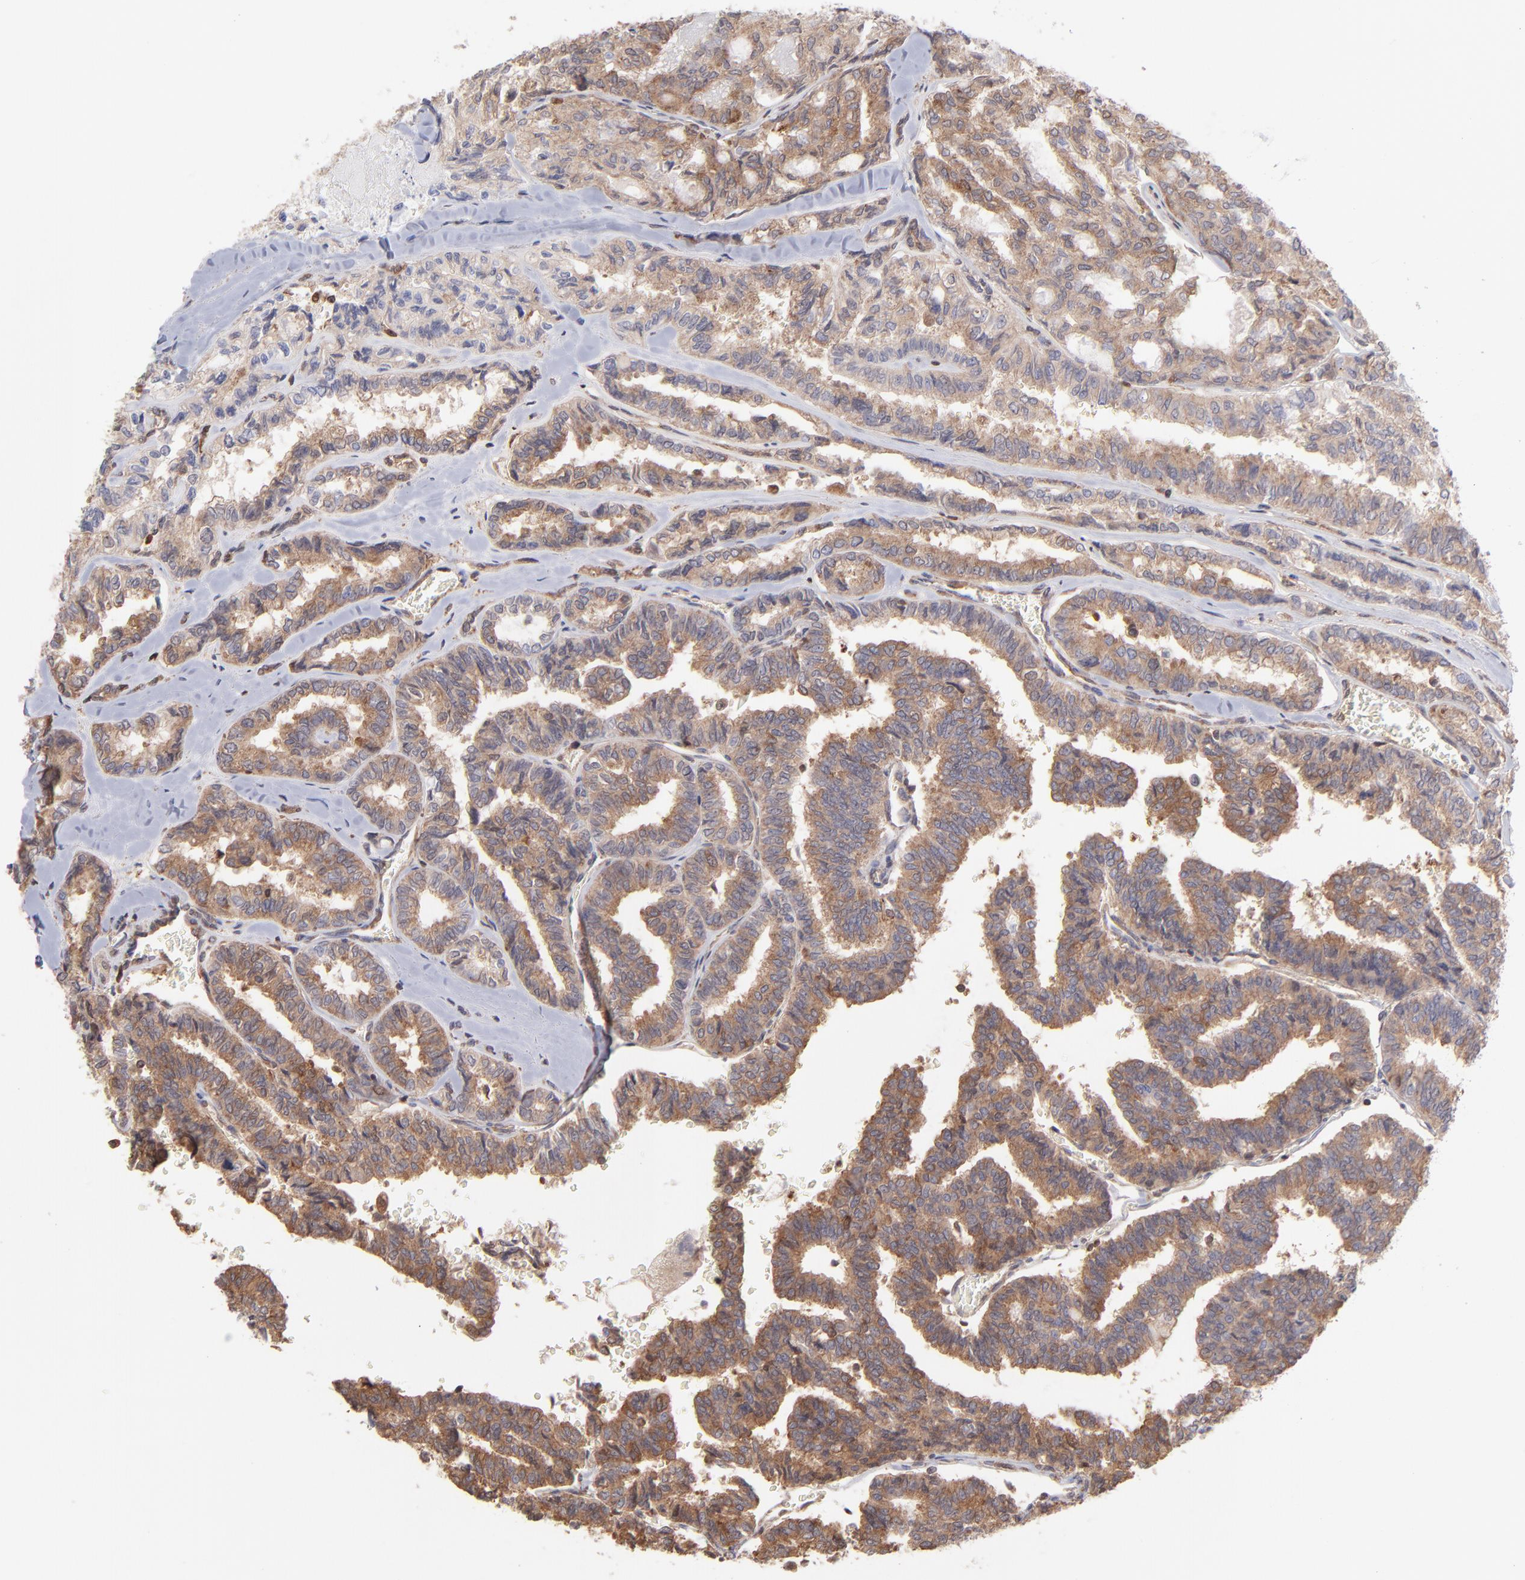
{"staining": {"intensity": "moderate", "quantity": ">75%", "location": "cytoplasmic/membranous"}, "tissue": "thyroid cancer", "cell_type": "Tumor cells", "image_type": "cancer", "snomed": [{"axis": "morphology", "description": "Papillary adenocarcinoma, NOS"}, {"axis": "topography", "description": "Thyroid gland"}], "caption": "Immunohistochemical staining of papillary adenocarcinoma (thyroid) demonstrates medium levels of moderate cytoplasmic/membranous expression in about >75% of tumor cells.", "gene": "MAPRE1", "patient": {"sex": "female", "age": 35}}